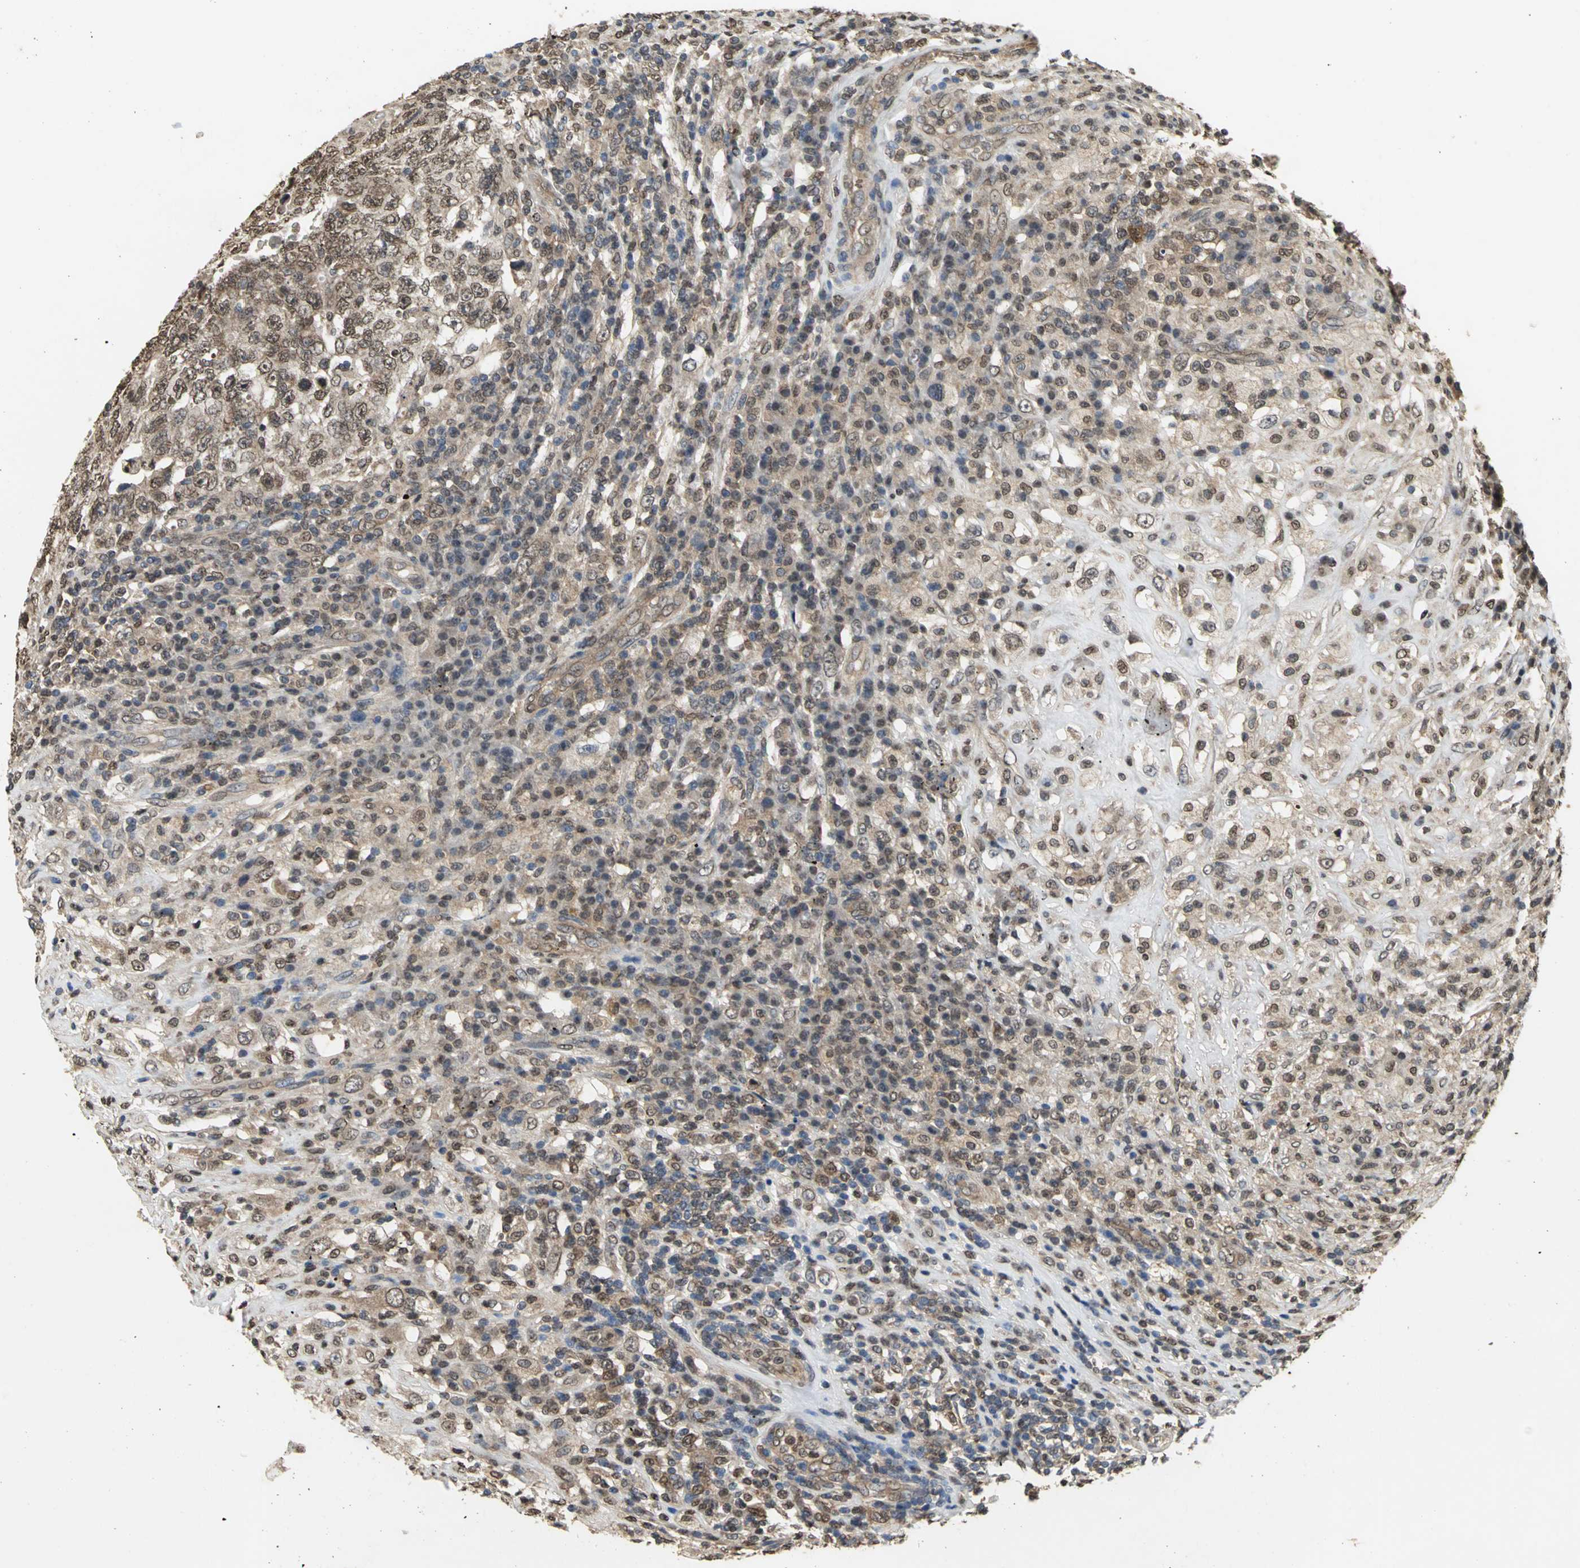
{"staining": {"intensity": "moderate", "quantity": ">75%", "location": "cytoplasmic/membranous,nuclear"}, "tissue": "testis cancer", "cell_type": "Tumor cells", "image_type": "cancer", "snomed": [{"axis": "morphology", "description": "Necrosis, NOS"}, {"axis": "morphology", "description": "Carcinoma, Embryonal, NOS"}, {"axis": "topography", "description": "Testis"}], "caption": "Embryonal carcinoma (testis) tissue exhibits moderate cytoplasmic/membranous and nuclear staining in about >75% of tumor cells", "gene": "AHR", "patient": {"sex": "male", "age": 19}}